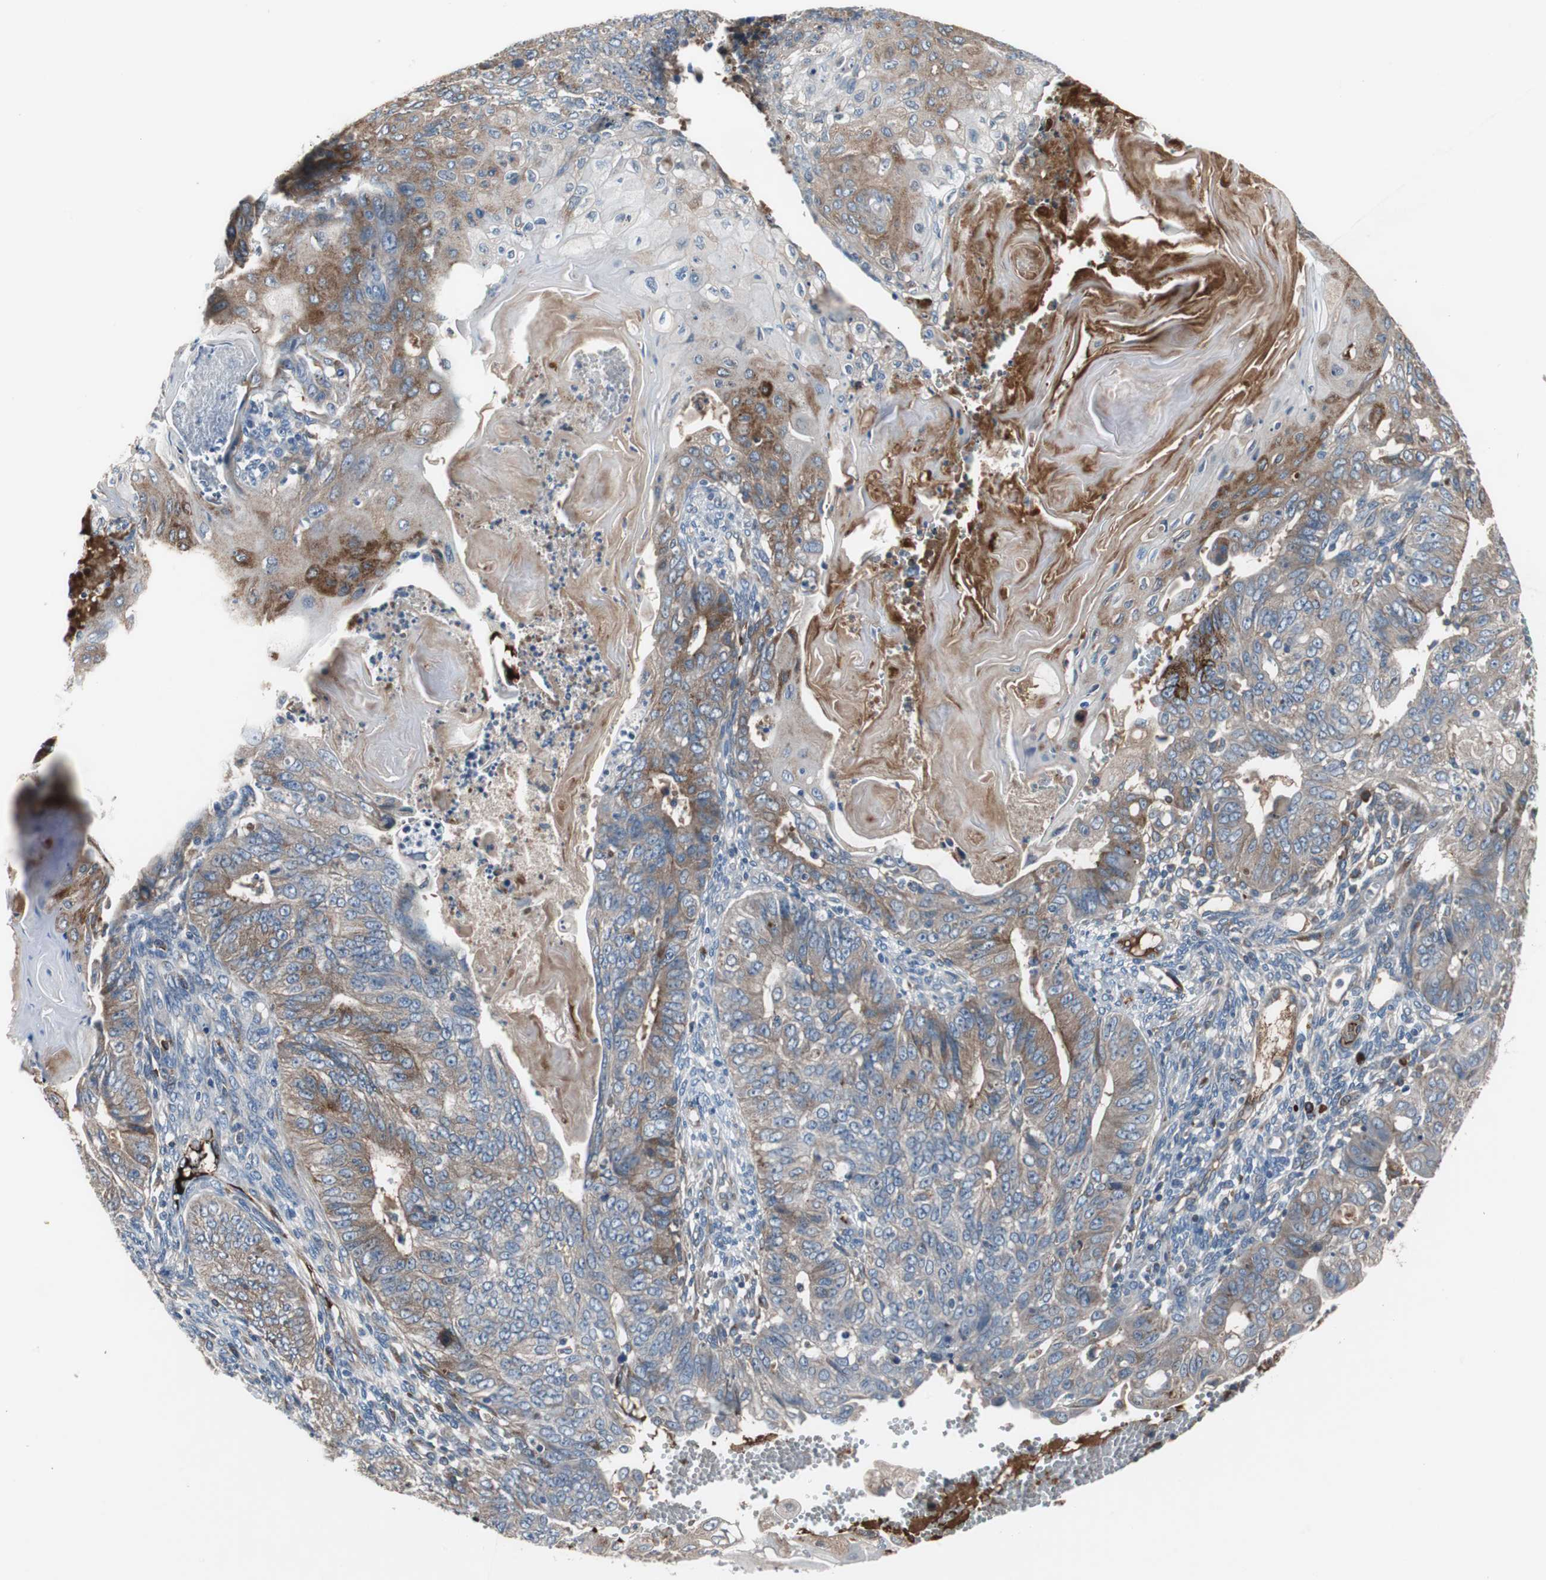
{"staining": {"intensity": "weak", "quantity": "25%-75%", "location": "cytoplasmic/membranous"}, "tissue": "endometrial cancer", "cell_type": "Tumor cells", "image_type": "cancer", "snomed": [{"axis": "morphology", "description": "Neoplasm, malignant, NOS"}, {"axis": "topography", "description": "Endometrium"}], "caption": "Endometrial cancer (neoplasm (malignant)) was stained to show a protein in brown. There is low levels of weak cytoplasmic/membranous expression in about 25%-75% of tumor cells.", "gene": "SORT1", "patient": {"sex": "female", "age": 74}}